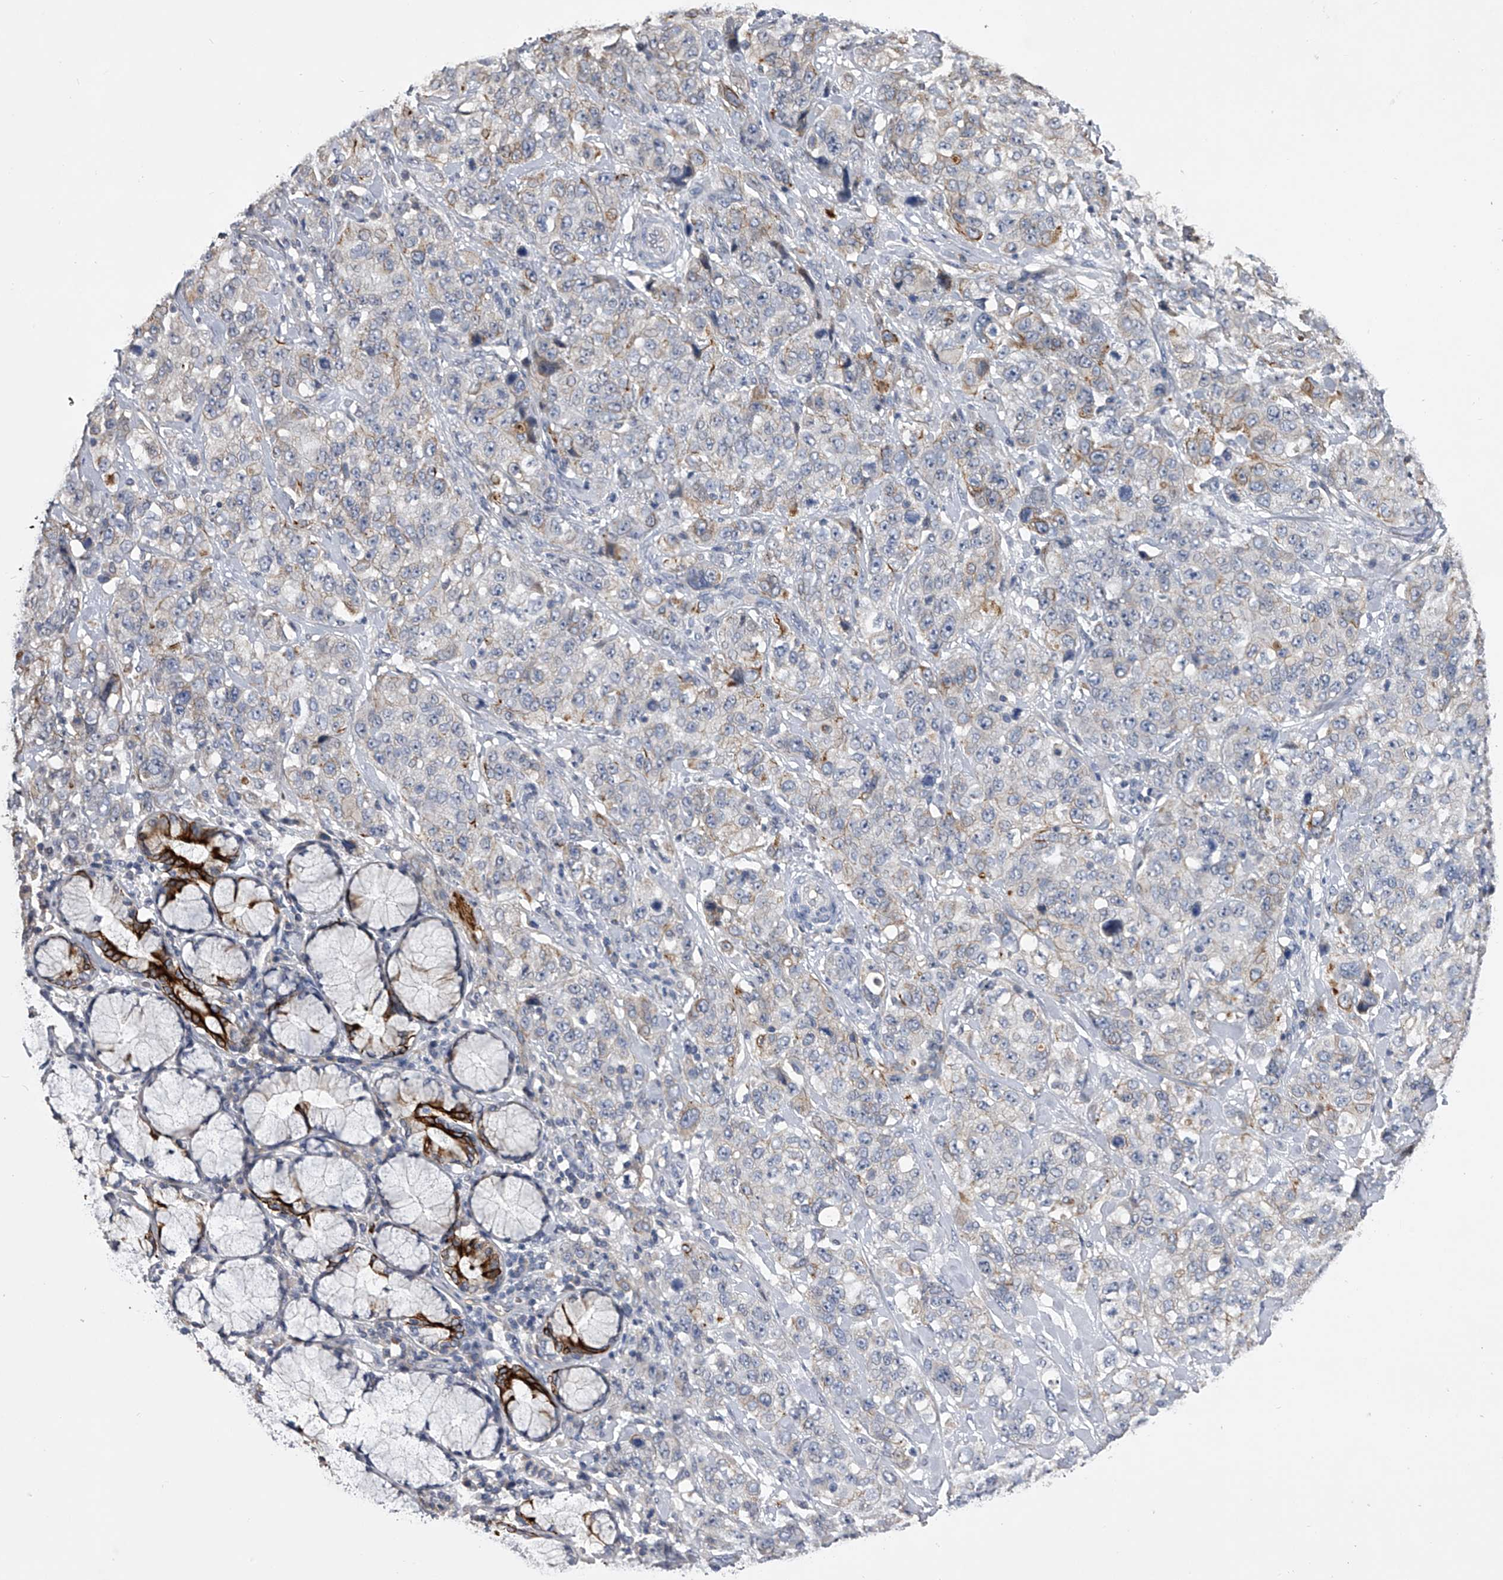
{"staining": {"intensity": "weak", "quantity": "<25%", "location": "cytoplasmic/membranous"}, "tissue": "stomach cancer", "cell_type": "Tumor cells", "image_type": "cancer", "snomed": [{"axis": "morphology", "description": "Adenocarcinoma, NOS"}, {"axis": "topography", "description": "Stomach"}], "caption": "Immunohistochemistry (IHC) photomicrograph of human stomach cancer (adenocarcinoma) stained for a protein (brown), which shows no positivity in tumor cells.", "gene": "MDN1", "patient": {"sex": "male", "age": 48}}